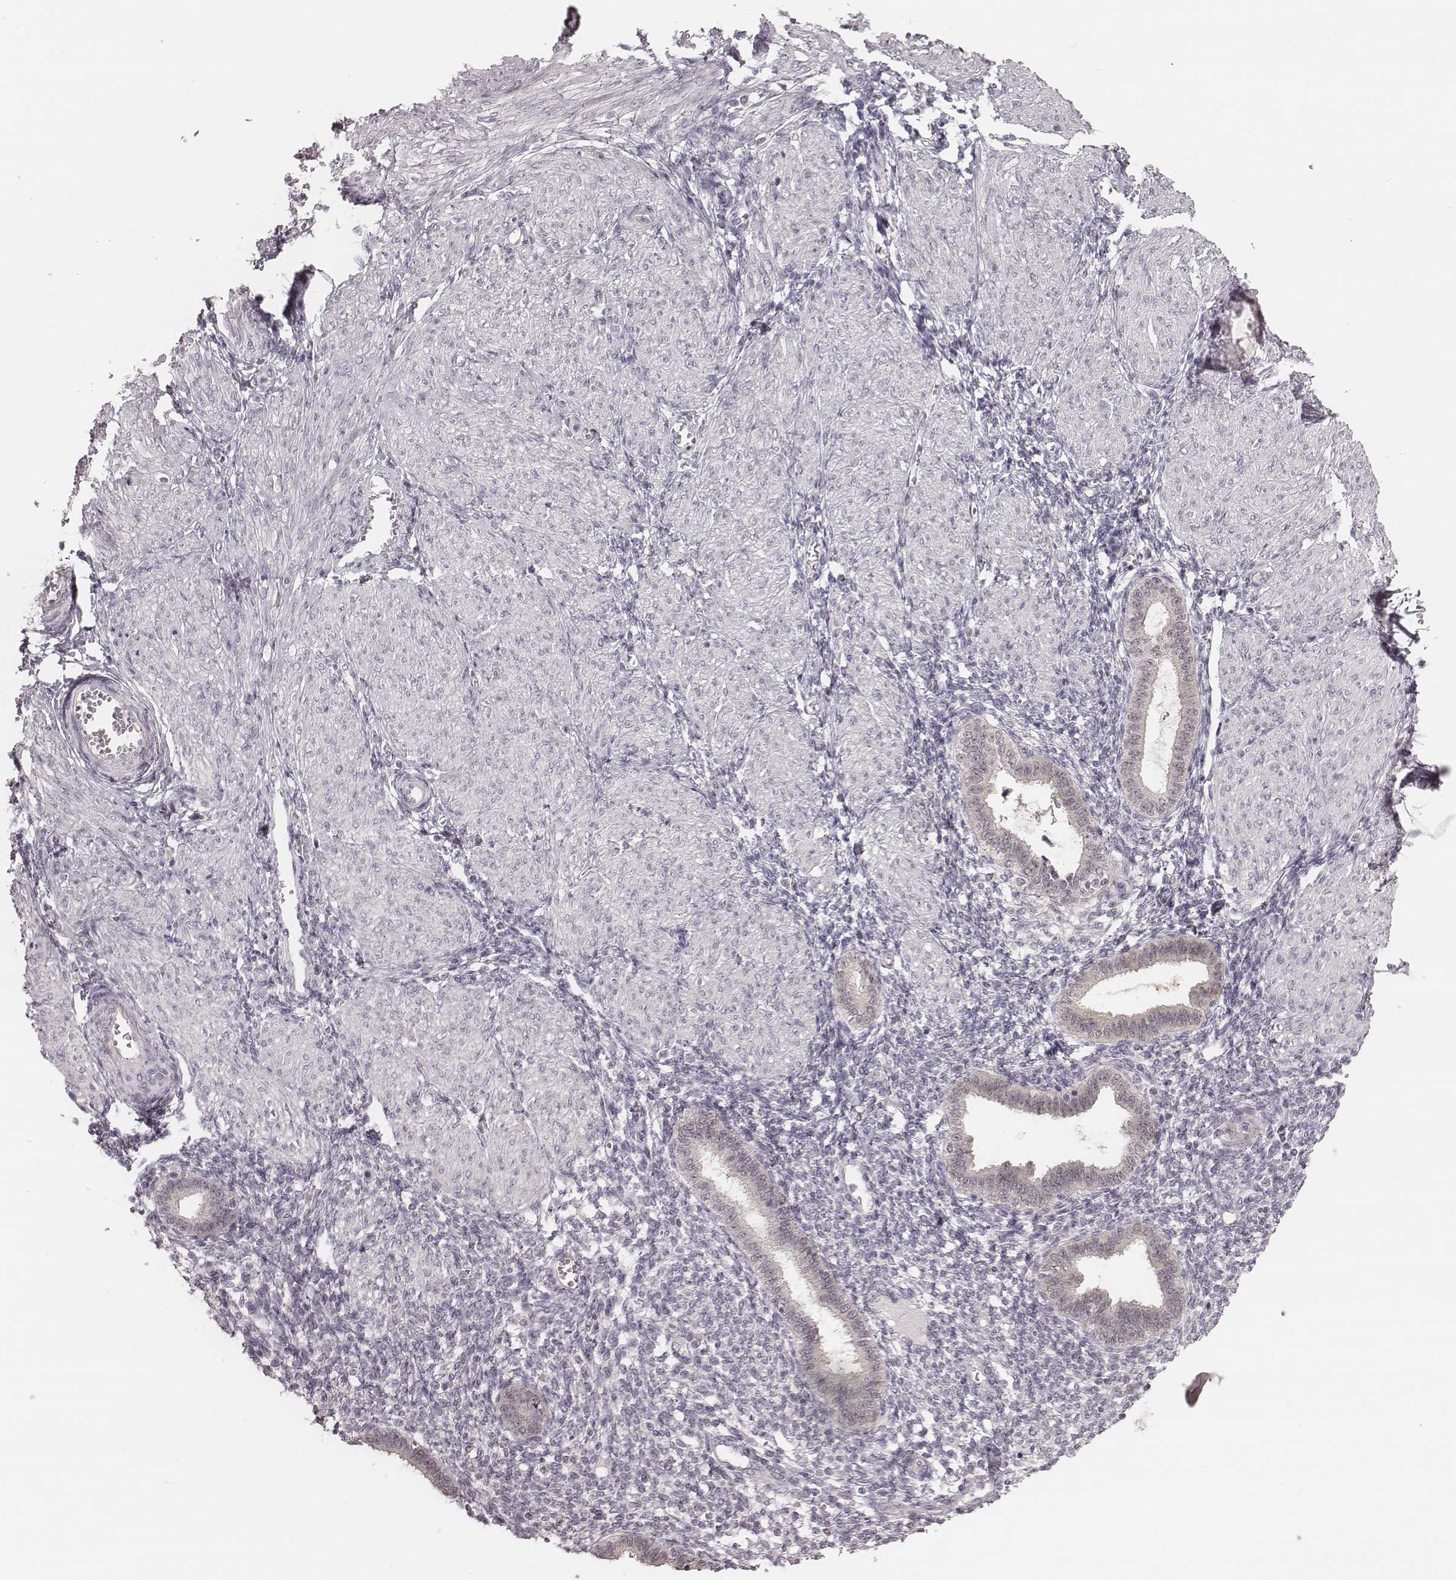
{"staining": {"intensity": "negative", "quantity": "none", "location": "none"}, "tissue": "endometrium", "cell_type": "Cells in endometrial stroma", "image_type": "normal", "snomed": [{"axis": "morphology", "description": "Normal tissue, NOS"}, {"axis": "topography", "description": "Endometrium"}], "caption": "A photomicrograph of endometrium stained for a protein reveals no brown staining in cells in endometrial stroma. Brightfield microscopy of immunohistochemistry (IHC) stained with DAB (3,3'-diaminobenzidine) (brown) and hematoxylin (blue), captured at high magnification.", "gene": "IQCG", "patient": {"sex": "female", "age": 36}}